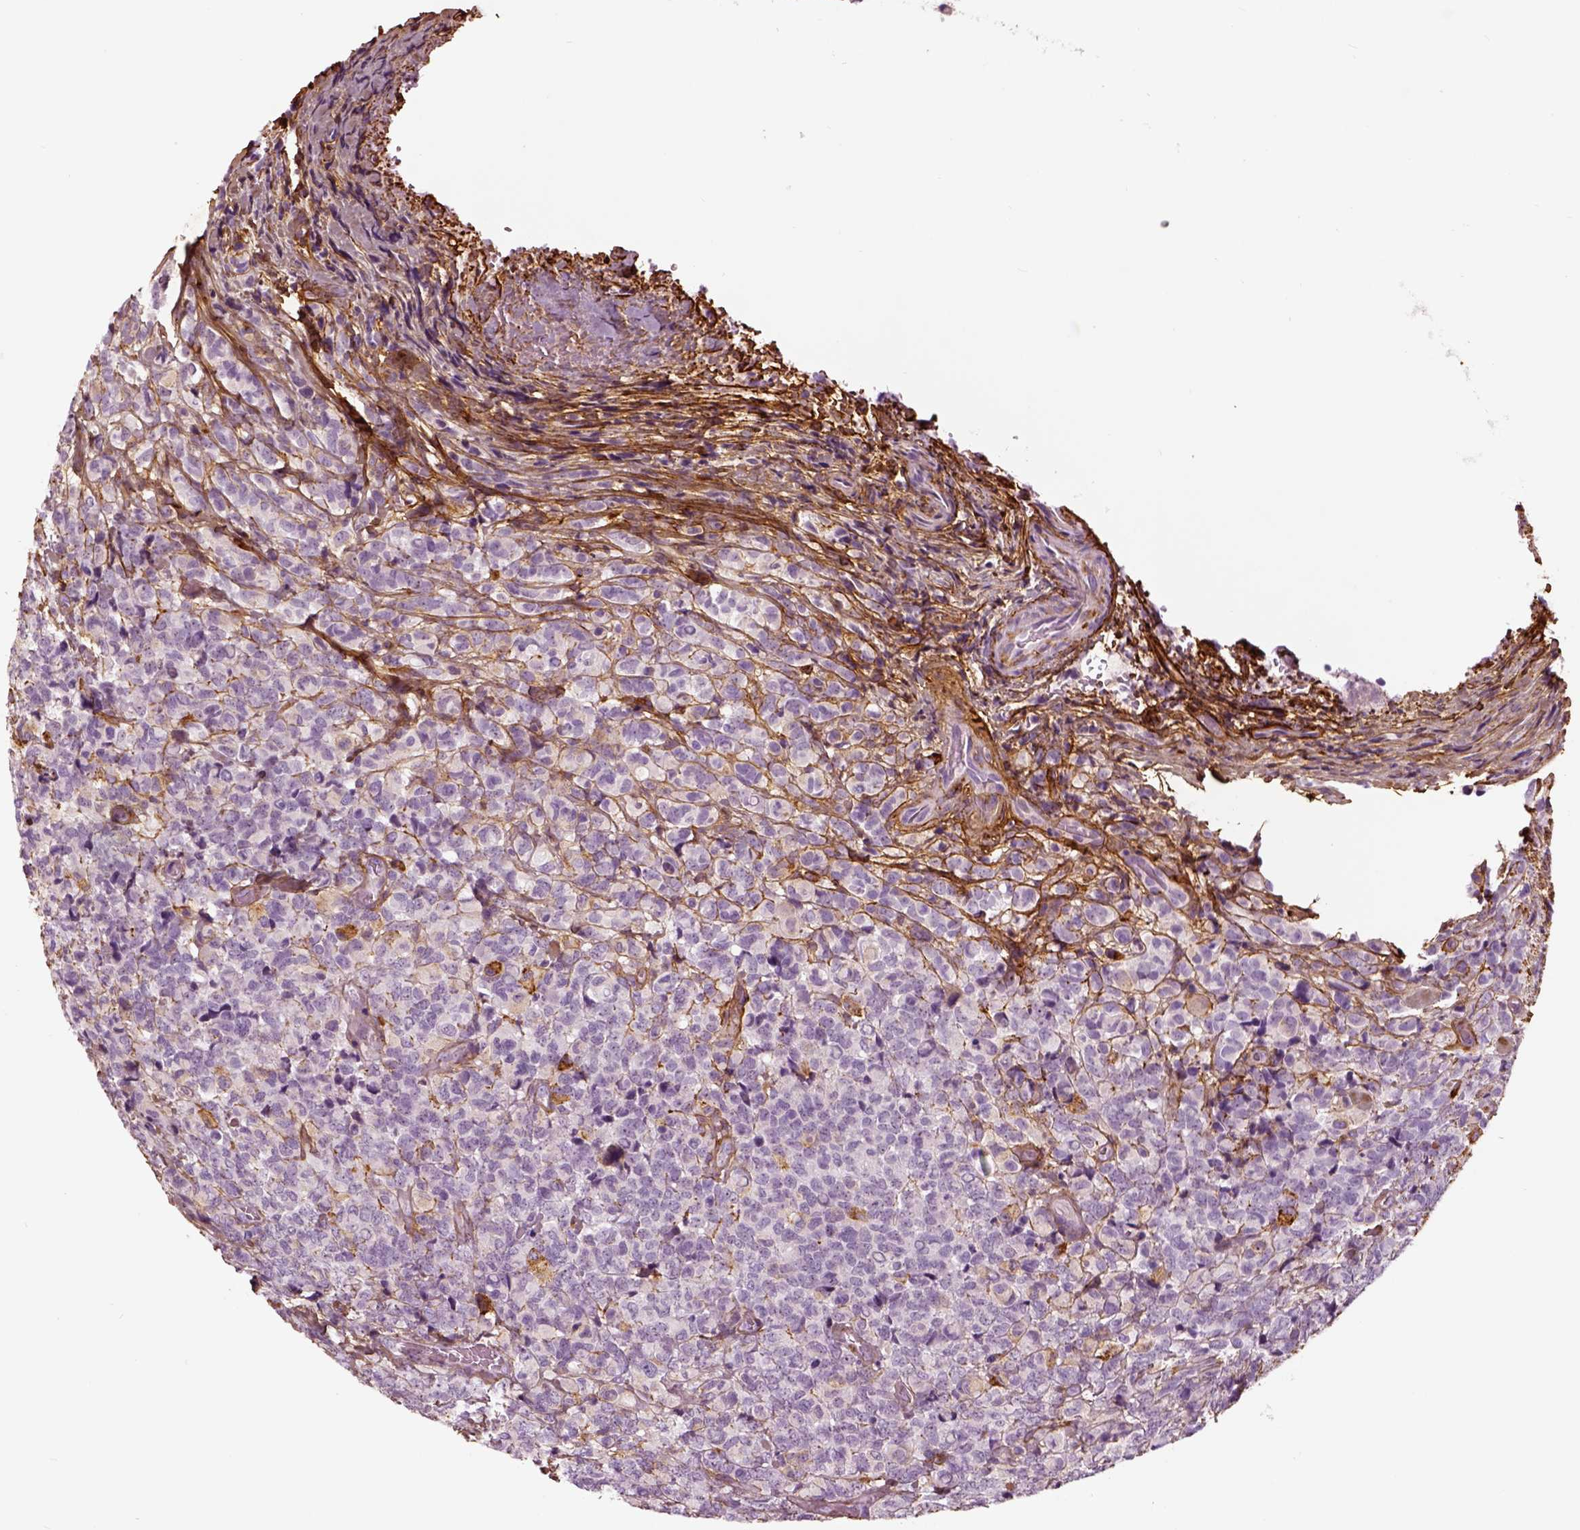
{"staining": {"intensity": "negative", "quantity": "none", "location": "none"}, "tissue": "glioma", "cell_type": "Tumor cells", "image_type": "cancer", "snomed": [{"axis": "morphology", "description": "Glioma, malignant, High grade"}, {"axis": "topography", "description": "Brain"}], "caption": "The photomicrograph exhibits no staining of tumor cells in malignant high-grade glioma.", "gene": "COL6A2", "patient": {"sex": "male", "age": 39}}